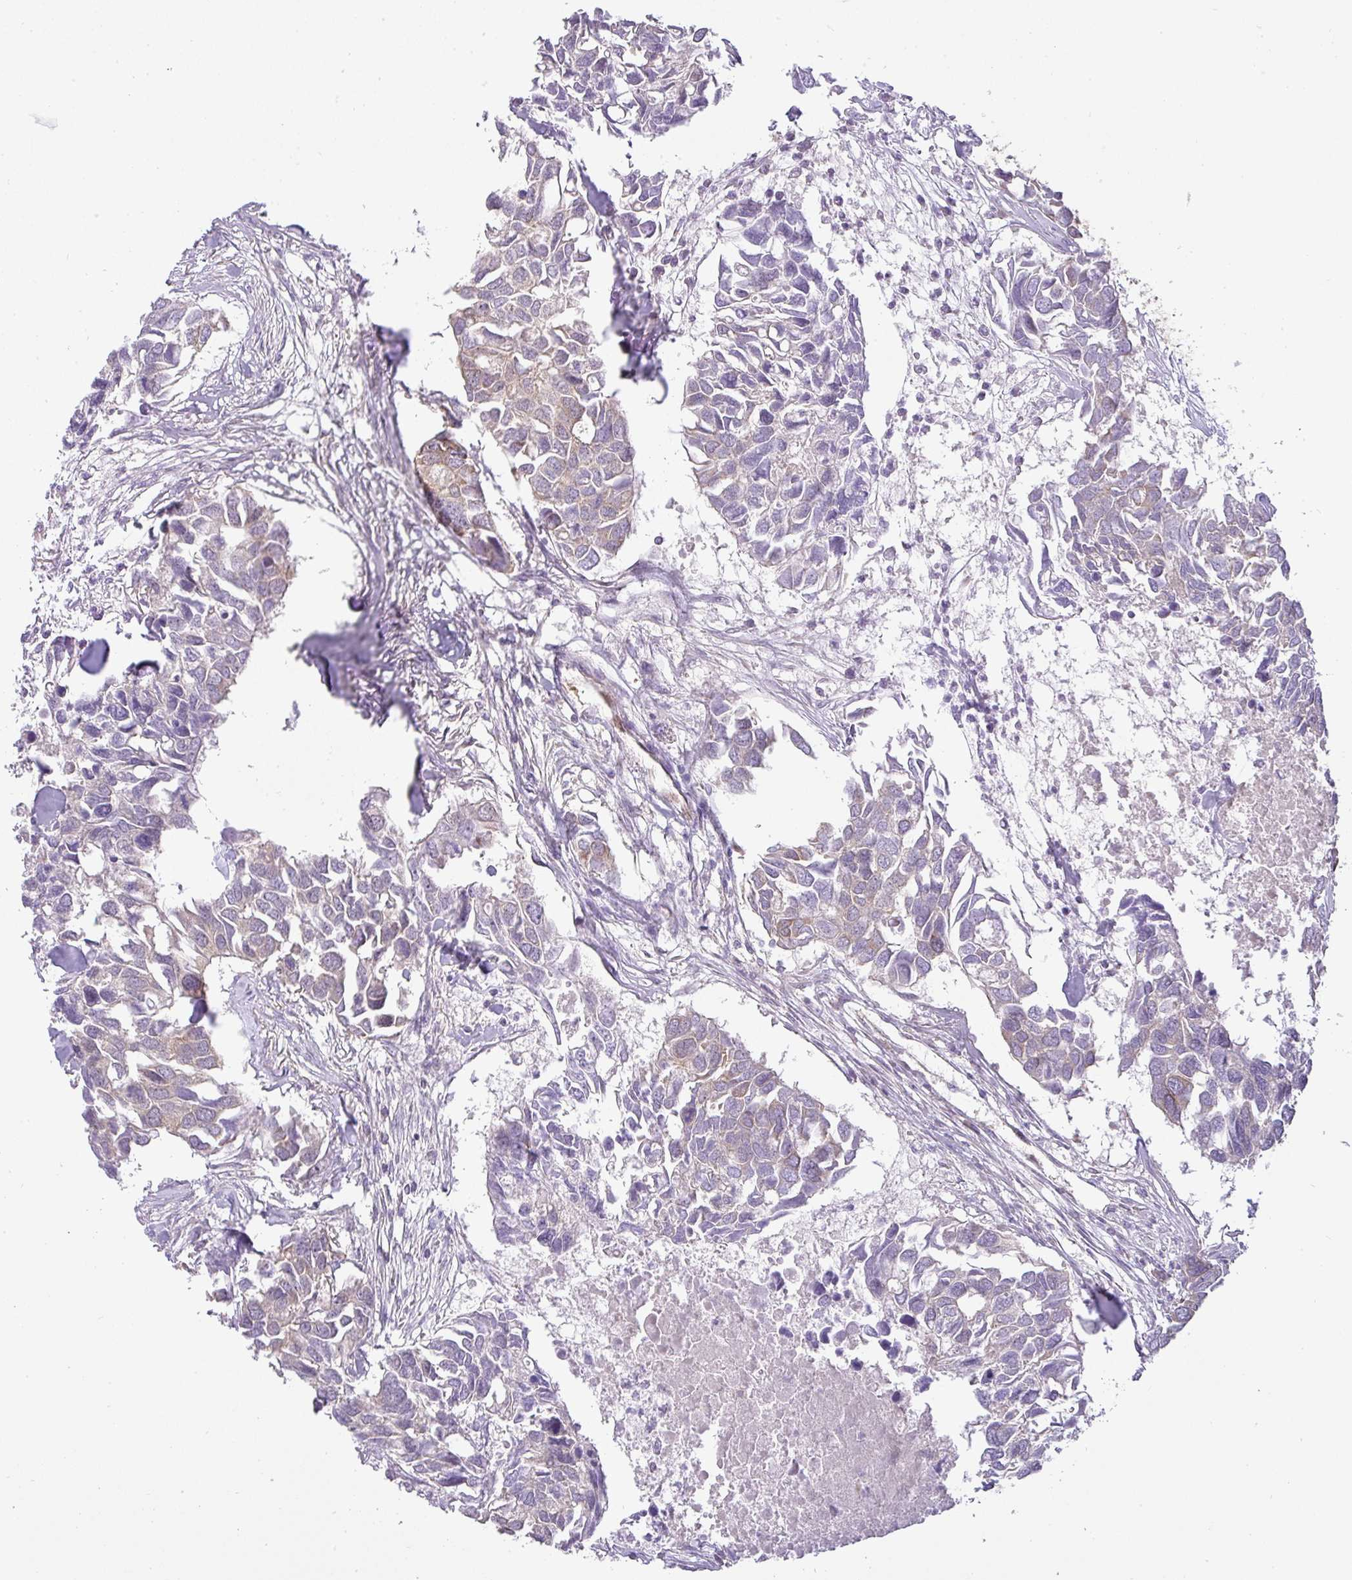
{"staining": {"intensity": "weak", "quantity": "<25%", "location": "cytoplasmic/membranous"}, "tissue": "breast cancer", "cell_type": "Tumor cells", "image_type": "cancer", "snomed": [{"axis": "morphology", "description": "Duct carcinoma"}, {"axis": "topography", "description": "Breast"}], "caption": "Breast cancer stained for a protein using immunohistochemistry reveals no expression tumor cells.", "gene": "ZNF211", "patient": {"sex": "female", "age": 83}}